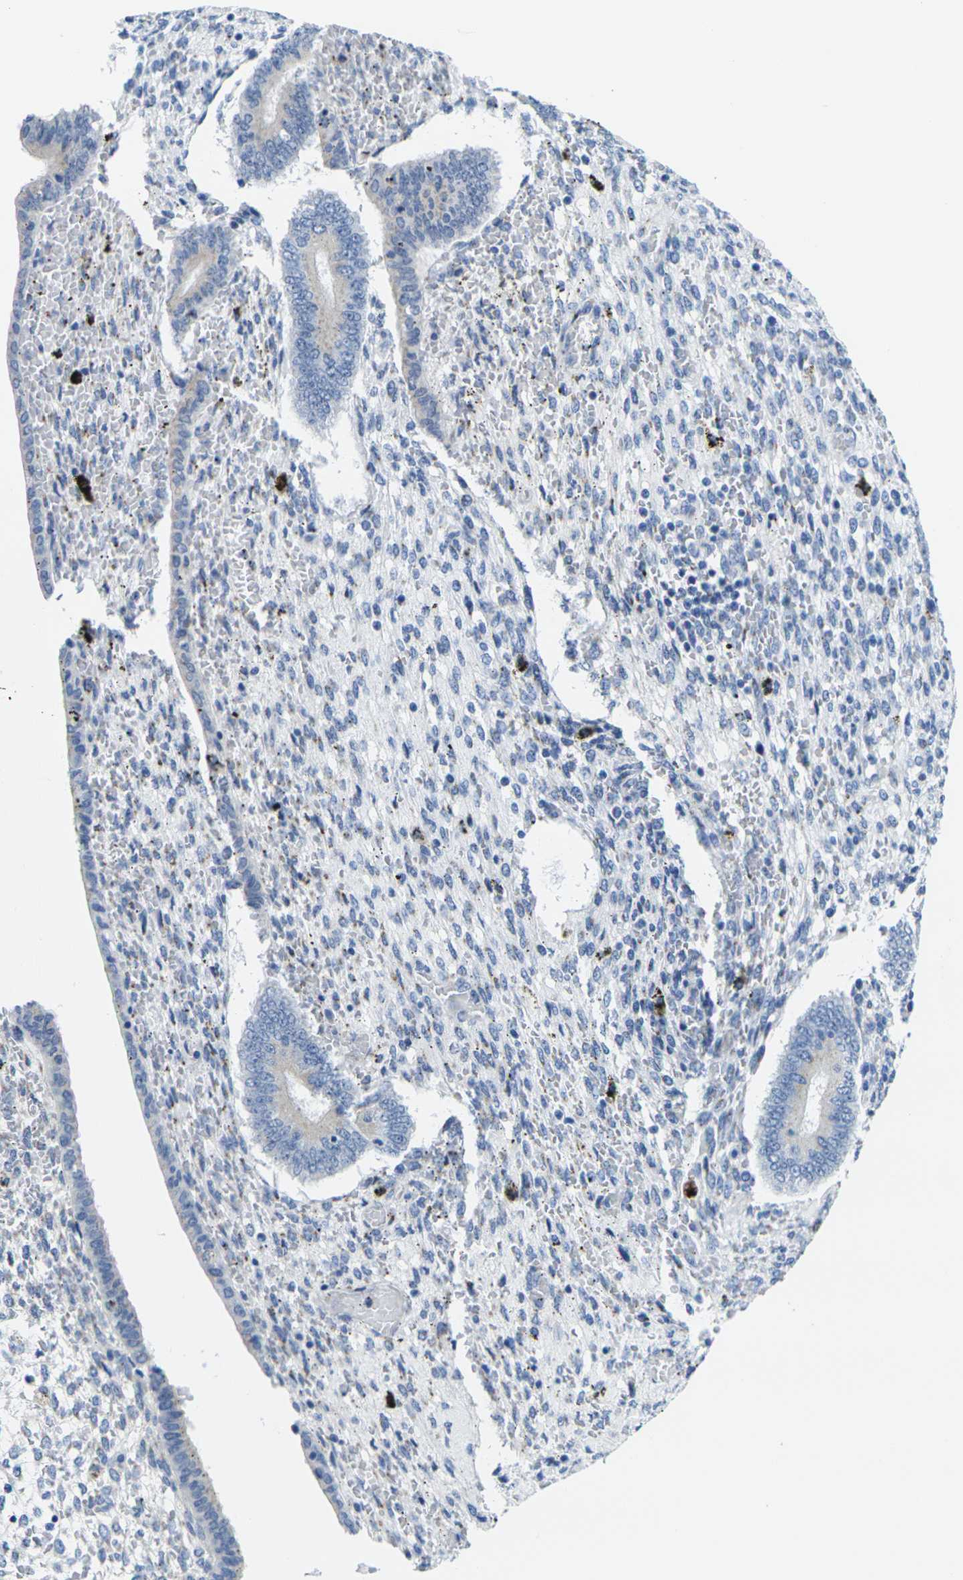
{"staining": {"intensity": "negative", "quantity": "none", "location": "none"}, "tissue": "endometrium", "cell_type": "Cells in endometrial stroma", "image_type": "normal", "snomed": [{"axis": "morphology", "description": "Normal tissue, NOS"}, {"axis": "topography", "description": "Endometrium"}], "caption": "An IHC image of unremarkable endometrium is shown. There is no staining in cells in endometrial stroma of endometrium.", "gene": "CRK", "patient": {"sex": "female", "age": 42}}